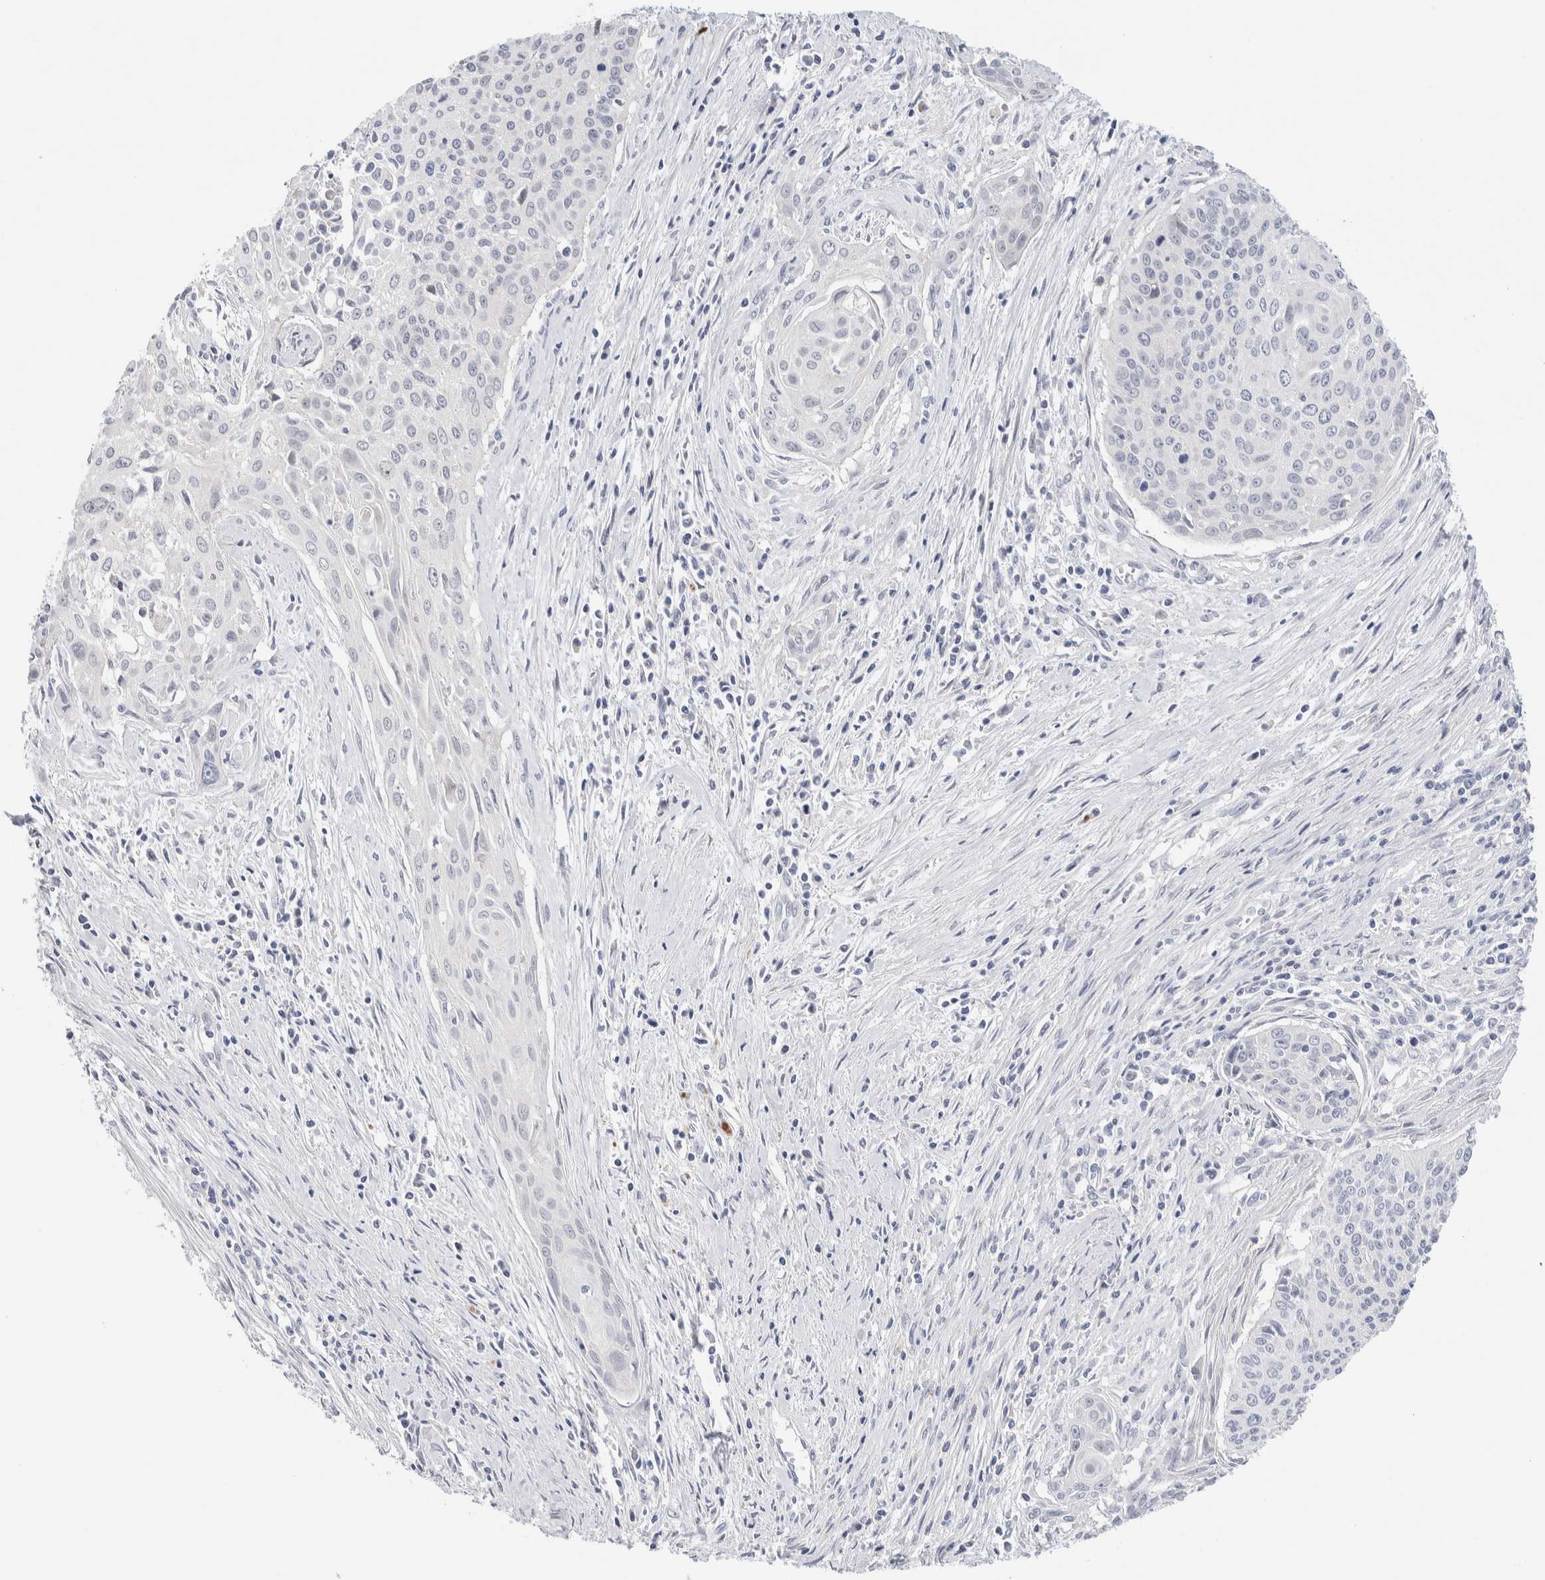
{"staining": {"intensity": "negative", "quantity": "none", "location": "none"}, "tissue": "cervical cancer", "cell_type": "Tumor cells", "image_type": "cancer", "snomed": [{"axis": "morphology", "description": "Squamous cell carcinoma, NOS"}, {"axis": "topography", "description": "Cervix"}], "caption": "Tumor cells are negative for brown protein staining in squamous cell carcinoma (cervical).", "gene": "DNAJB6", "patient": {"sex": "female", "age": 55}}